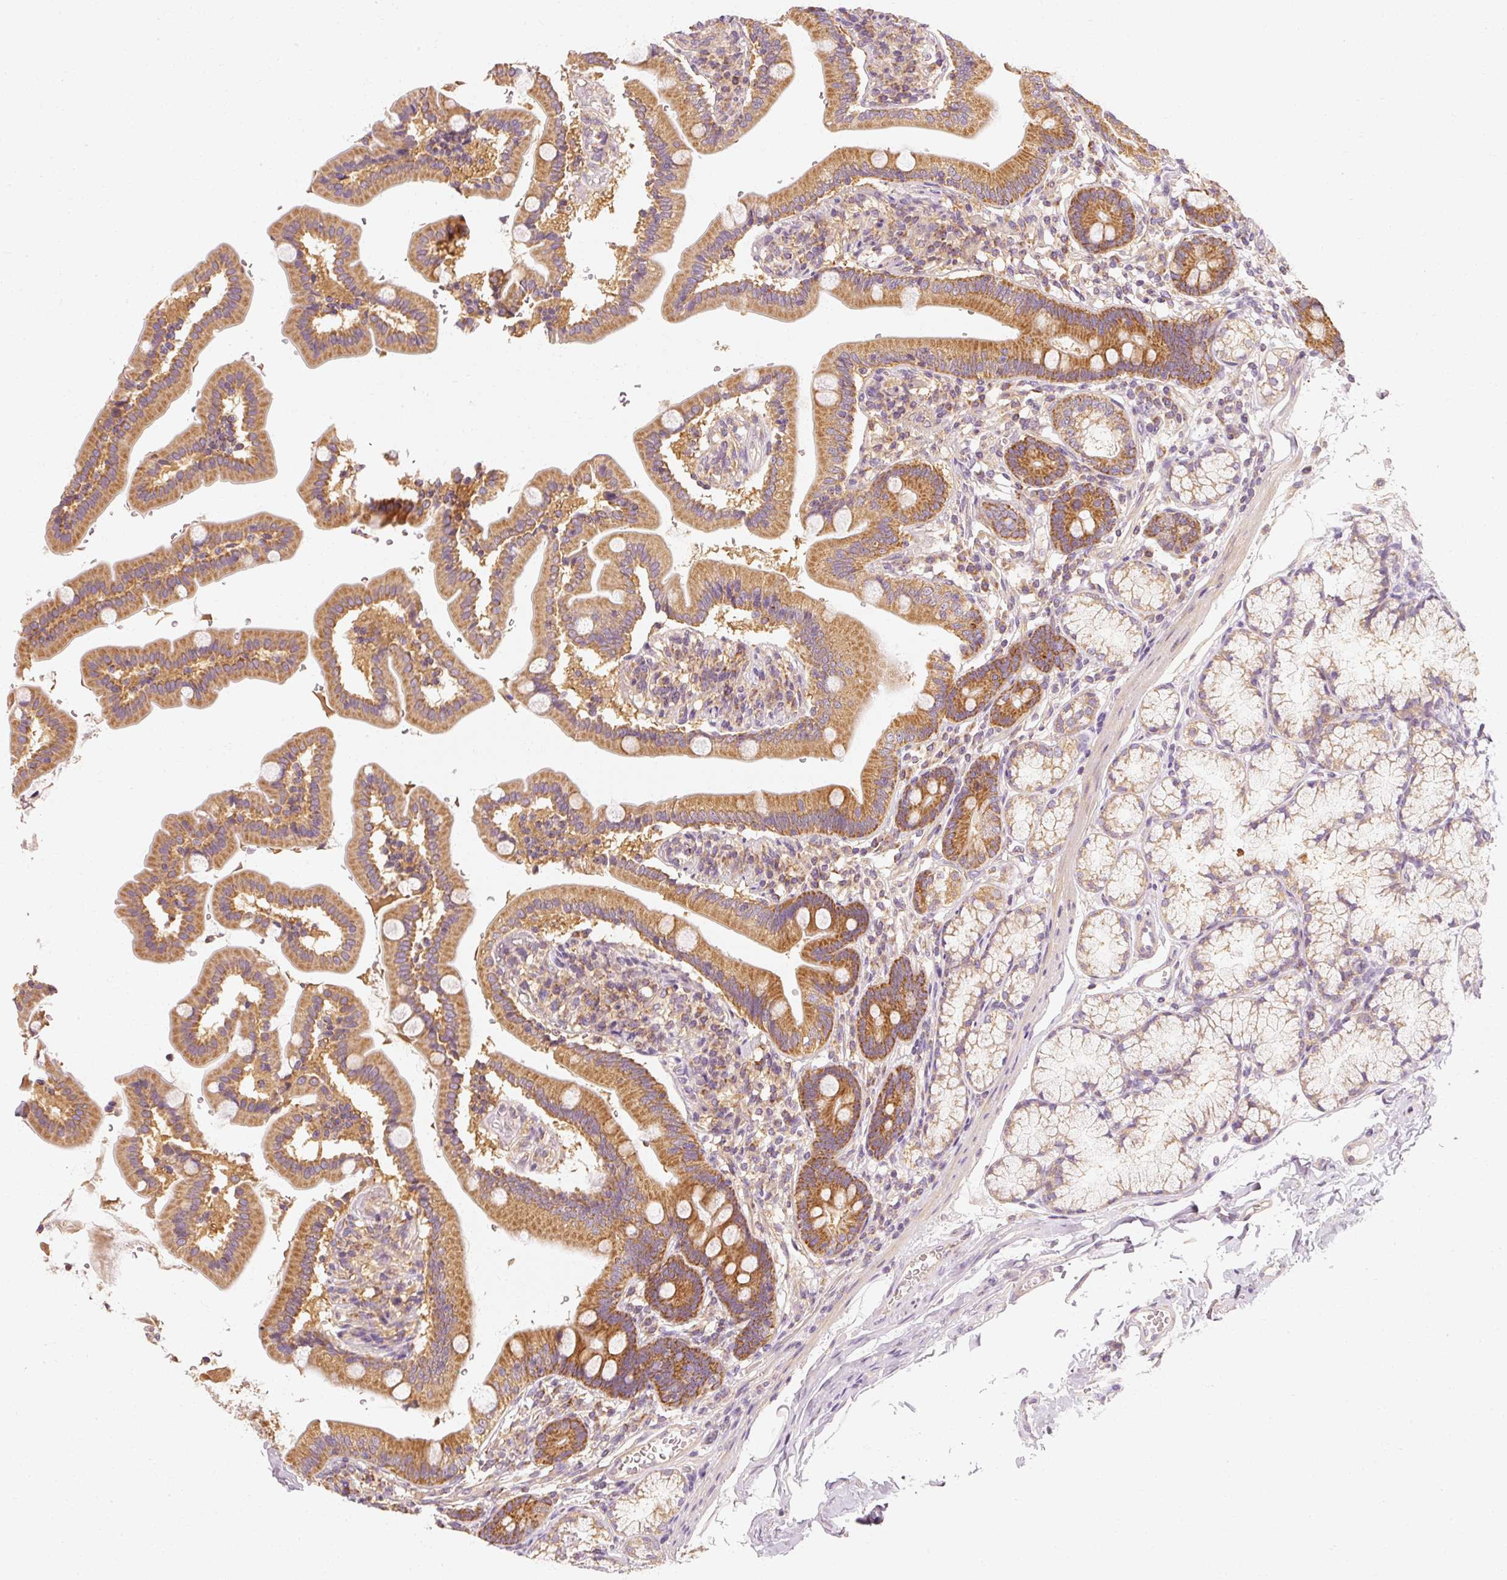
{"staining": {"intensity": "moderate", "quantity": ">75%", "location": "cytoplasmic/membranous"}, "tissue": "duodenum", "cell_type": "Glandular cells", "image_type": "normal", "snomed": [{"axis": "morphology", "description": "Normal tissue, NOS"}, {"axis": "topography", "description": "Duodenum"}], "caption": "Protein staining of benign duodenum shows moderate cytoplasmic/membranous expression in approximately >75% of glandular cells. The protein is shown in brown color, while the nuclei are stained blue.", "gene": "TOMM40", "patient": {"sex": "female", "age": 67}}